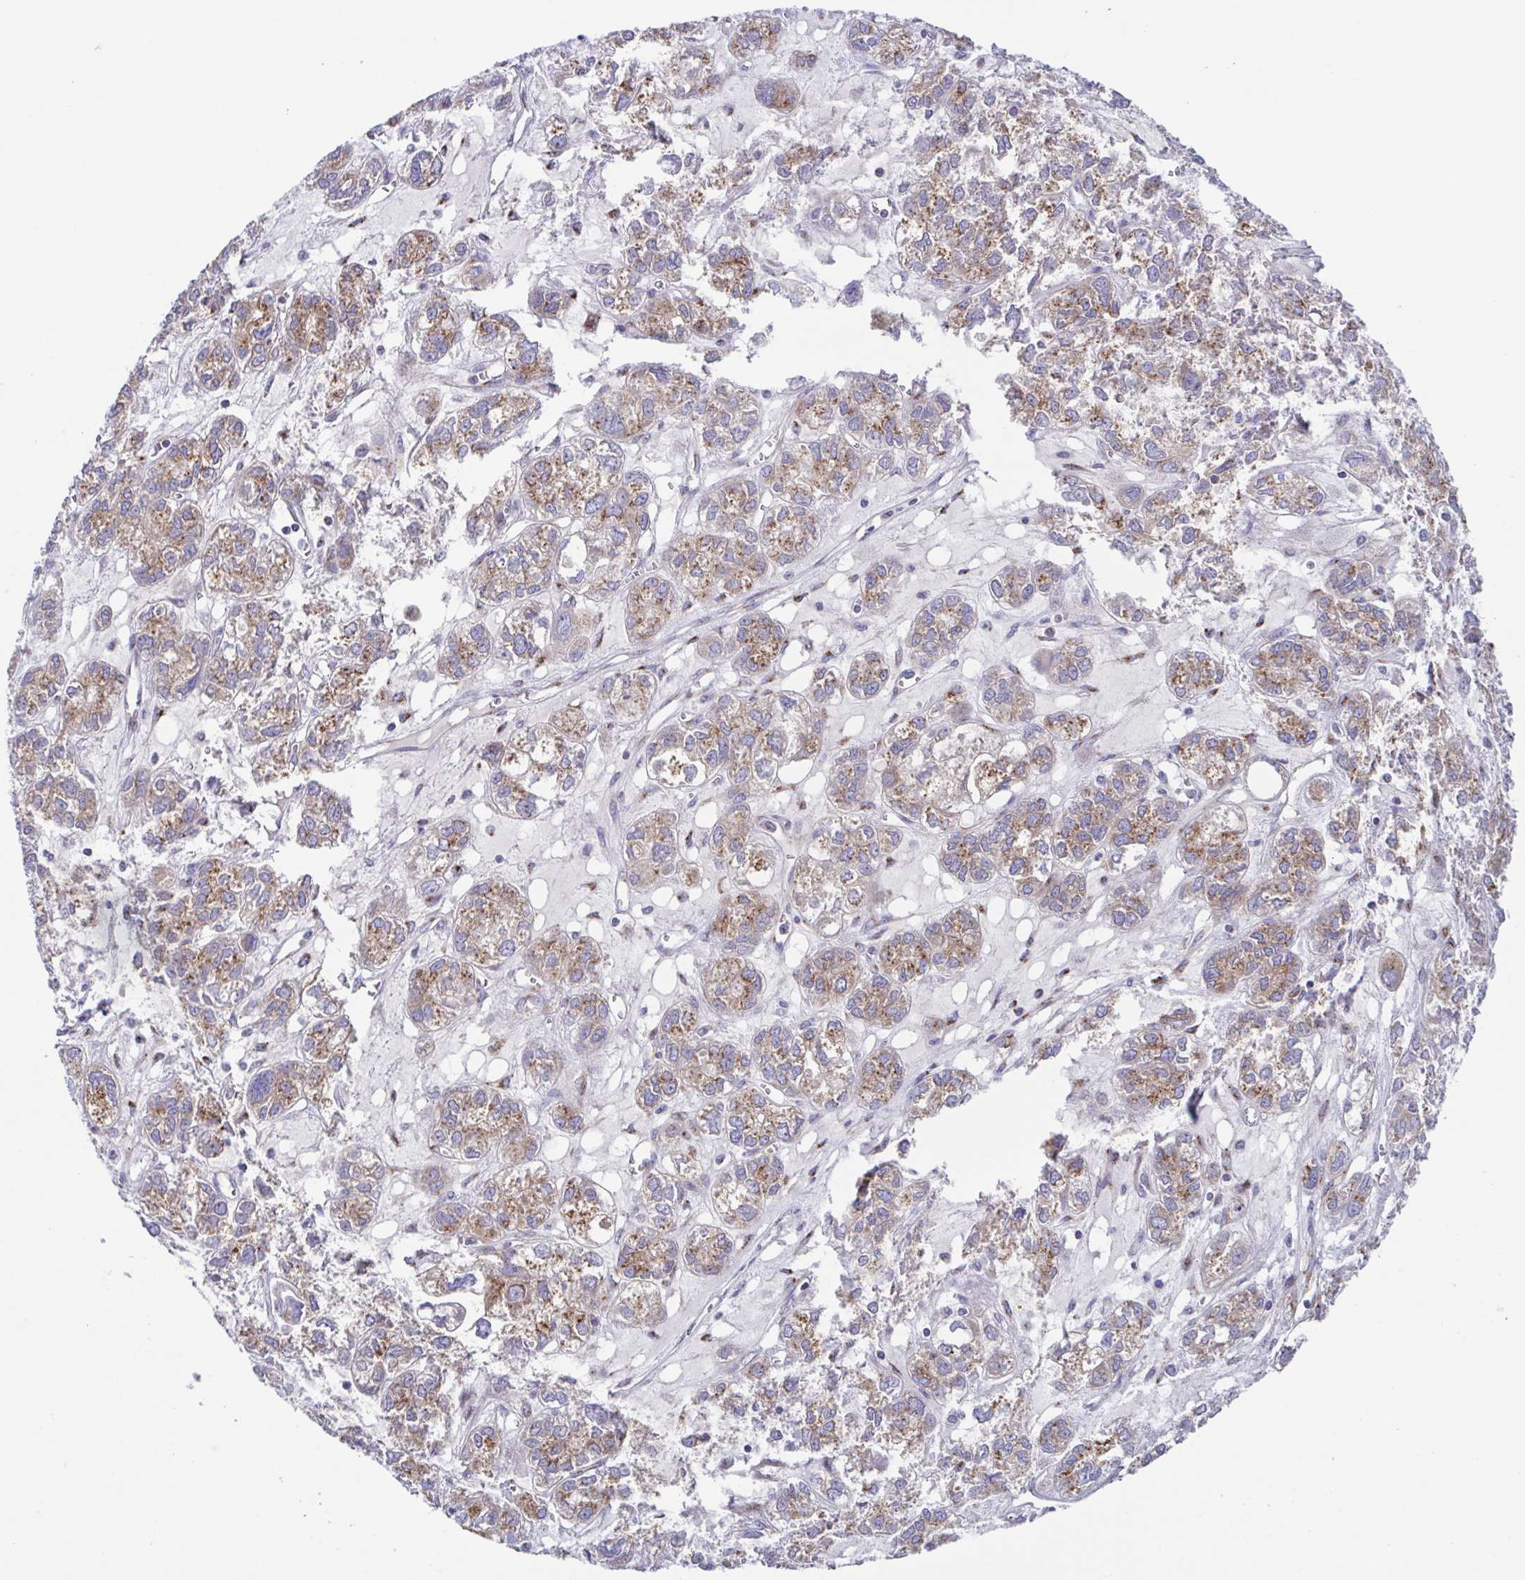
{"staining": {"intensity": "weak", "quantity": "25%-75%", "location": "cytoplasmic/membranous"}, "tissue": "ovarian cancer", "cell_type": "Tumor cells", "image_type": "cancer", "snomed": [{"axis": "morphology", "description": "Carcinoma, endometroid"}, {"axis": "topography", "description": "Ovary"}], "caption": "Approximately 25%-75% of tumor cells in human ovarian cancer display weak cytoplasmic/membranous protein staining as visualized by brown immunohistochemical staining.", "gene": "COL17A1", "patient": {"sex": "female", "age": 64}}